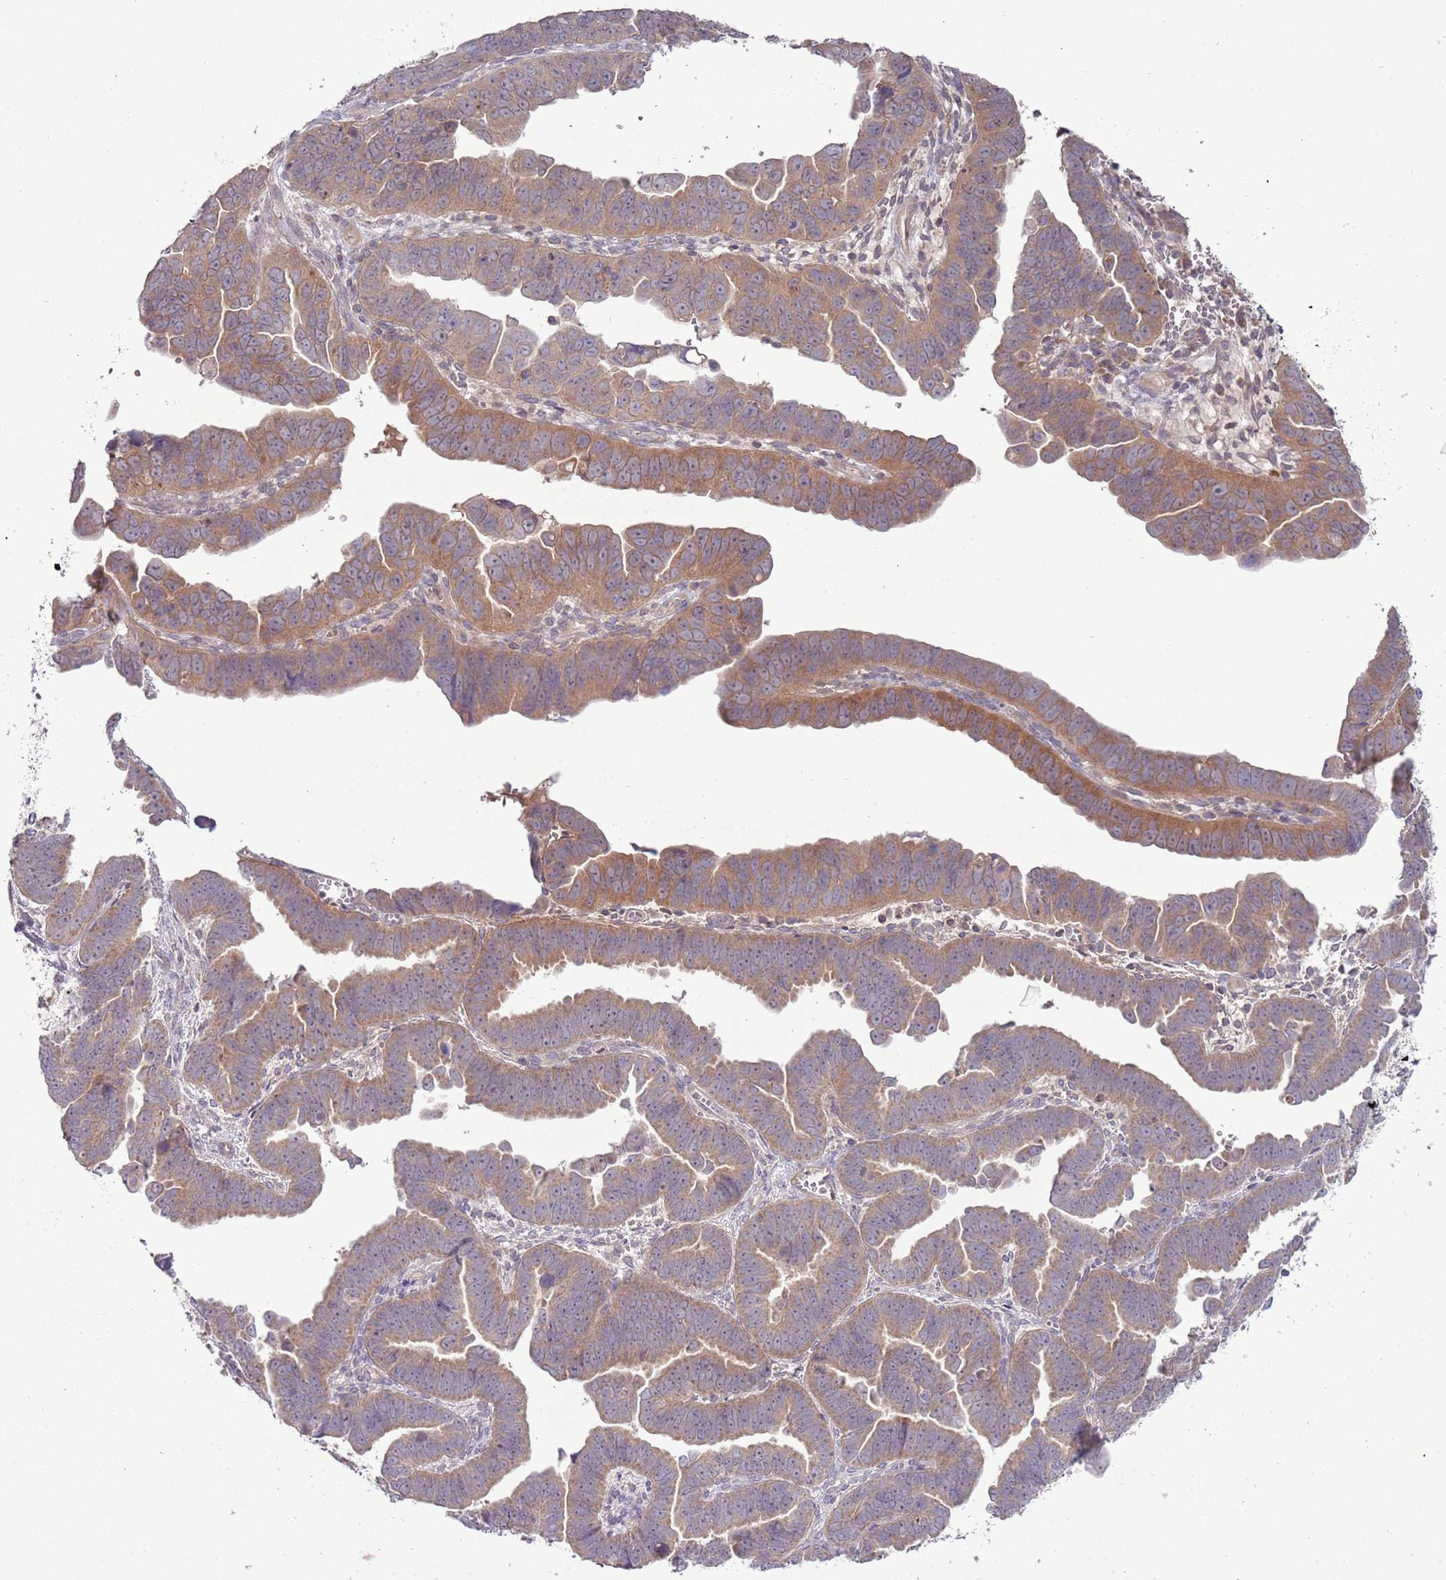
{"staining": {"intensity": "moderate", "quantity": ">75%", "location": "cytoplasmic/membranous"}, "tissue": "endometrial cancer", "cell_type": "Tumor cells", "image_type": "cancer", "snomed": [{"axis": "morphology", "description": "Adenocarcinoma, NOS"}, {"axis": "topography", "description": "Endometrium"}], "caption": "Tumor cells demonstrate medium levels of moderate cytoplasmic/membranous staining in approximately >75% of cells in human adenocarcinoma (endometrial).", "gene": "DTD2", "patient": {"sex": "female", "age": 75}}